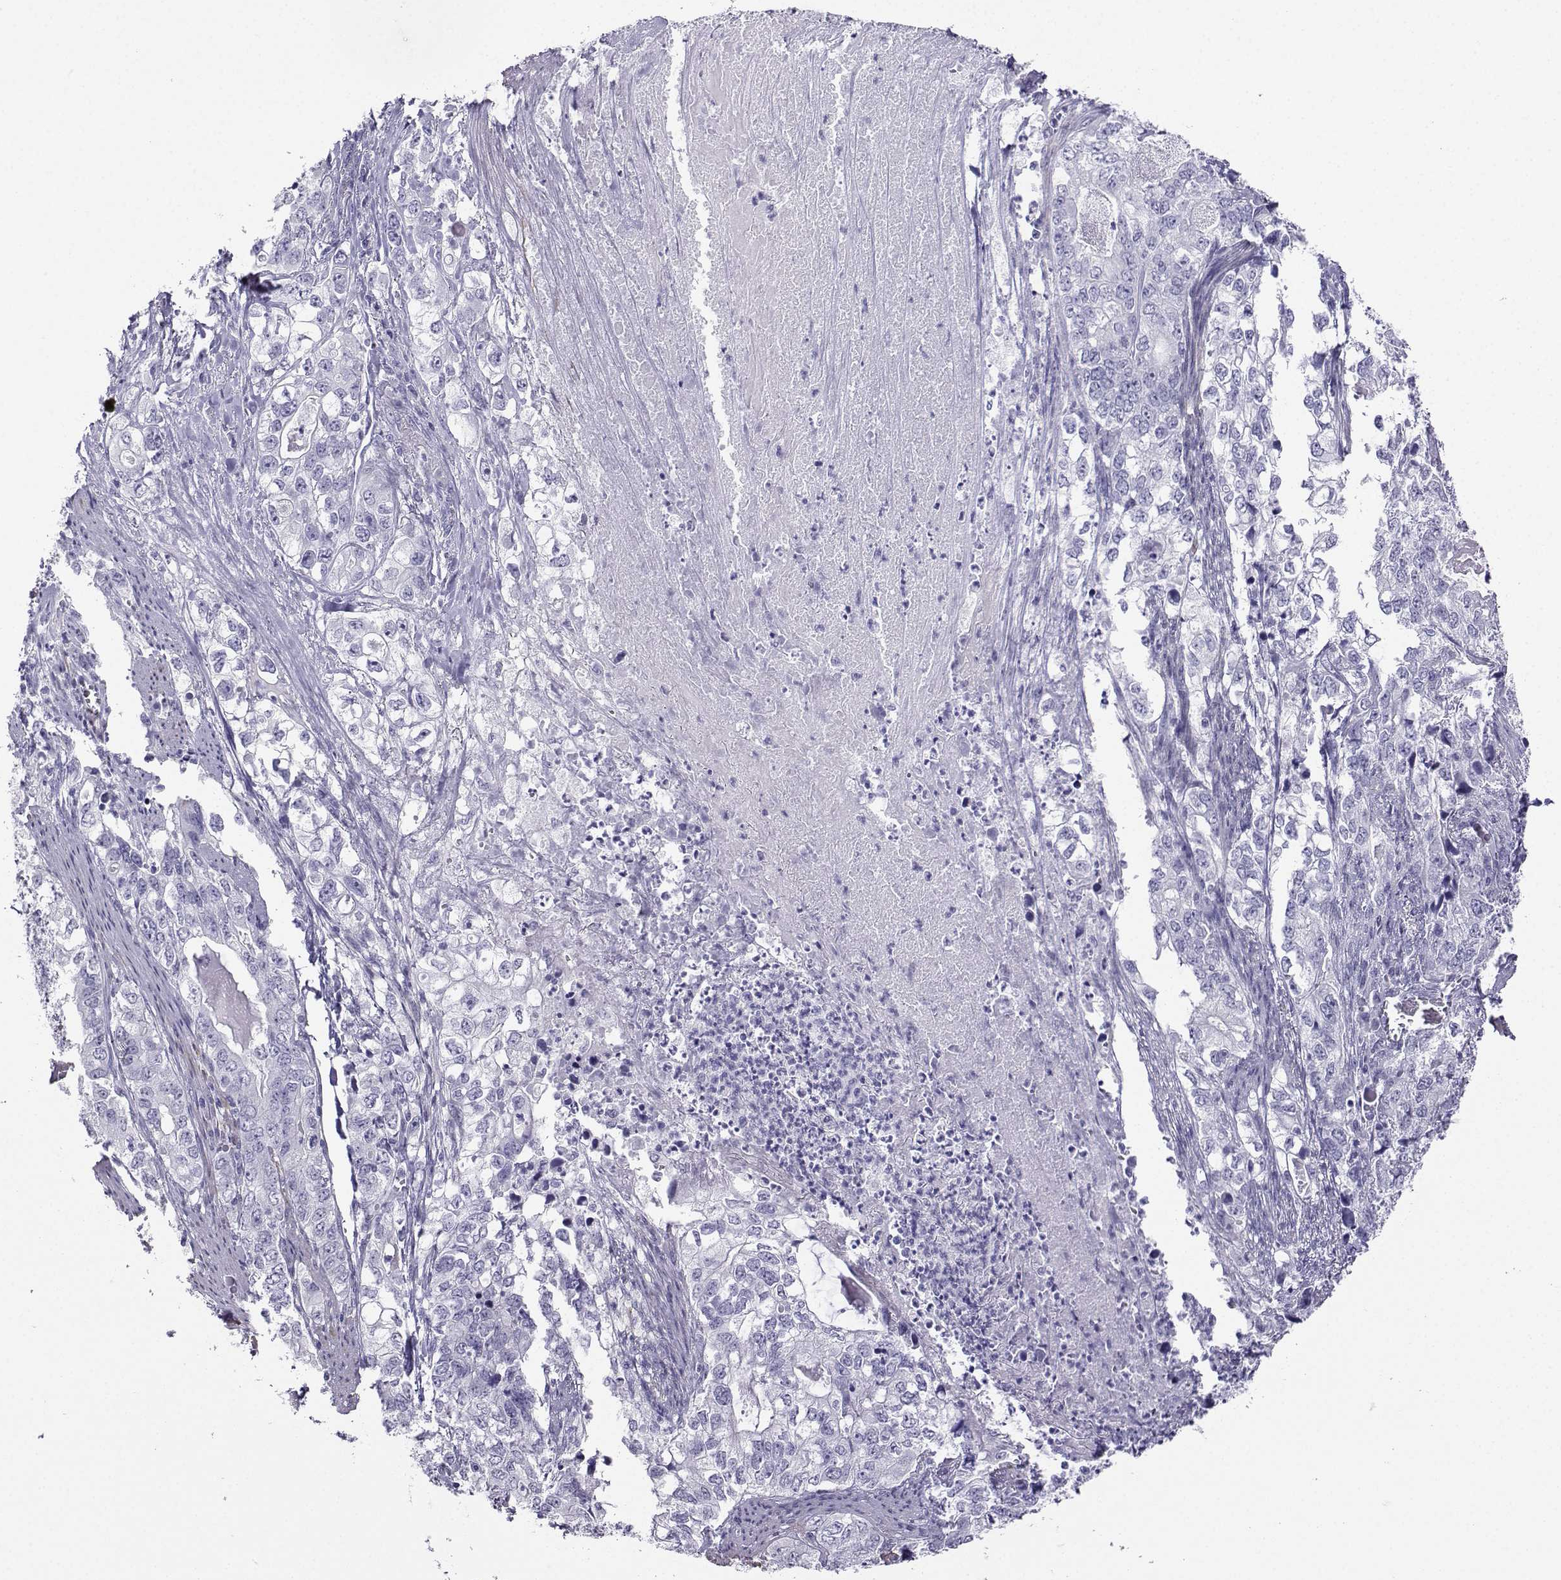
{"staining": {"intensity": "negative", "quantity": "none", "location": "none"}, "tissue": "stomach cancer", "cell_type": "Tumor cells", "image_type": "cancer", "snomed": [{"axis": "morphology", "description": "Adenocarcinoma, NOS"}, {"axis": "topography", "description": "Stomach, lower"}], "caption": "Immunohistochemistry (IHC) image of neoplastic tissue: human stomach cancer stained with DAB (3,3'-diaminobenzidine) demonstrates no significant protein staining in tumor cells.", "gene": "KIF17", "patient": {"sex": "female", "age": 72}}